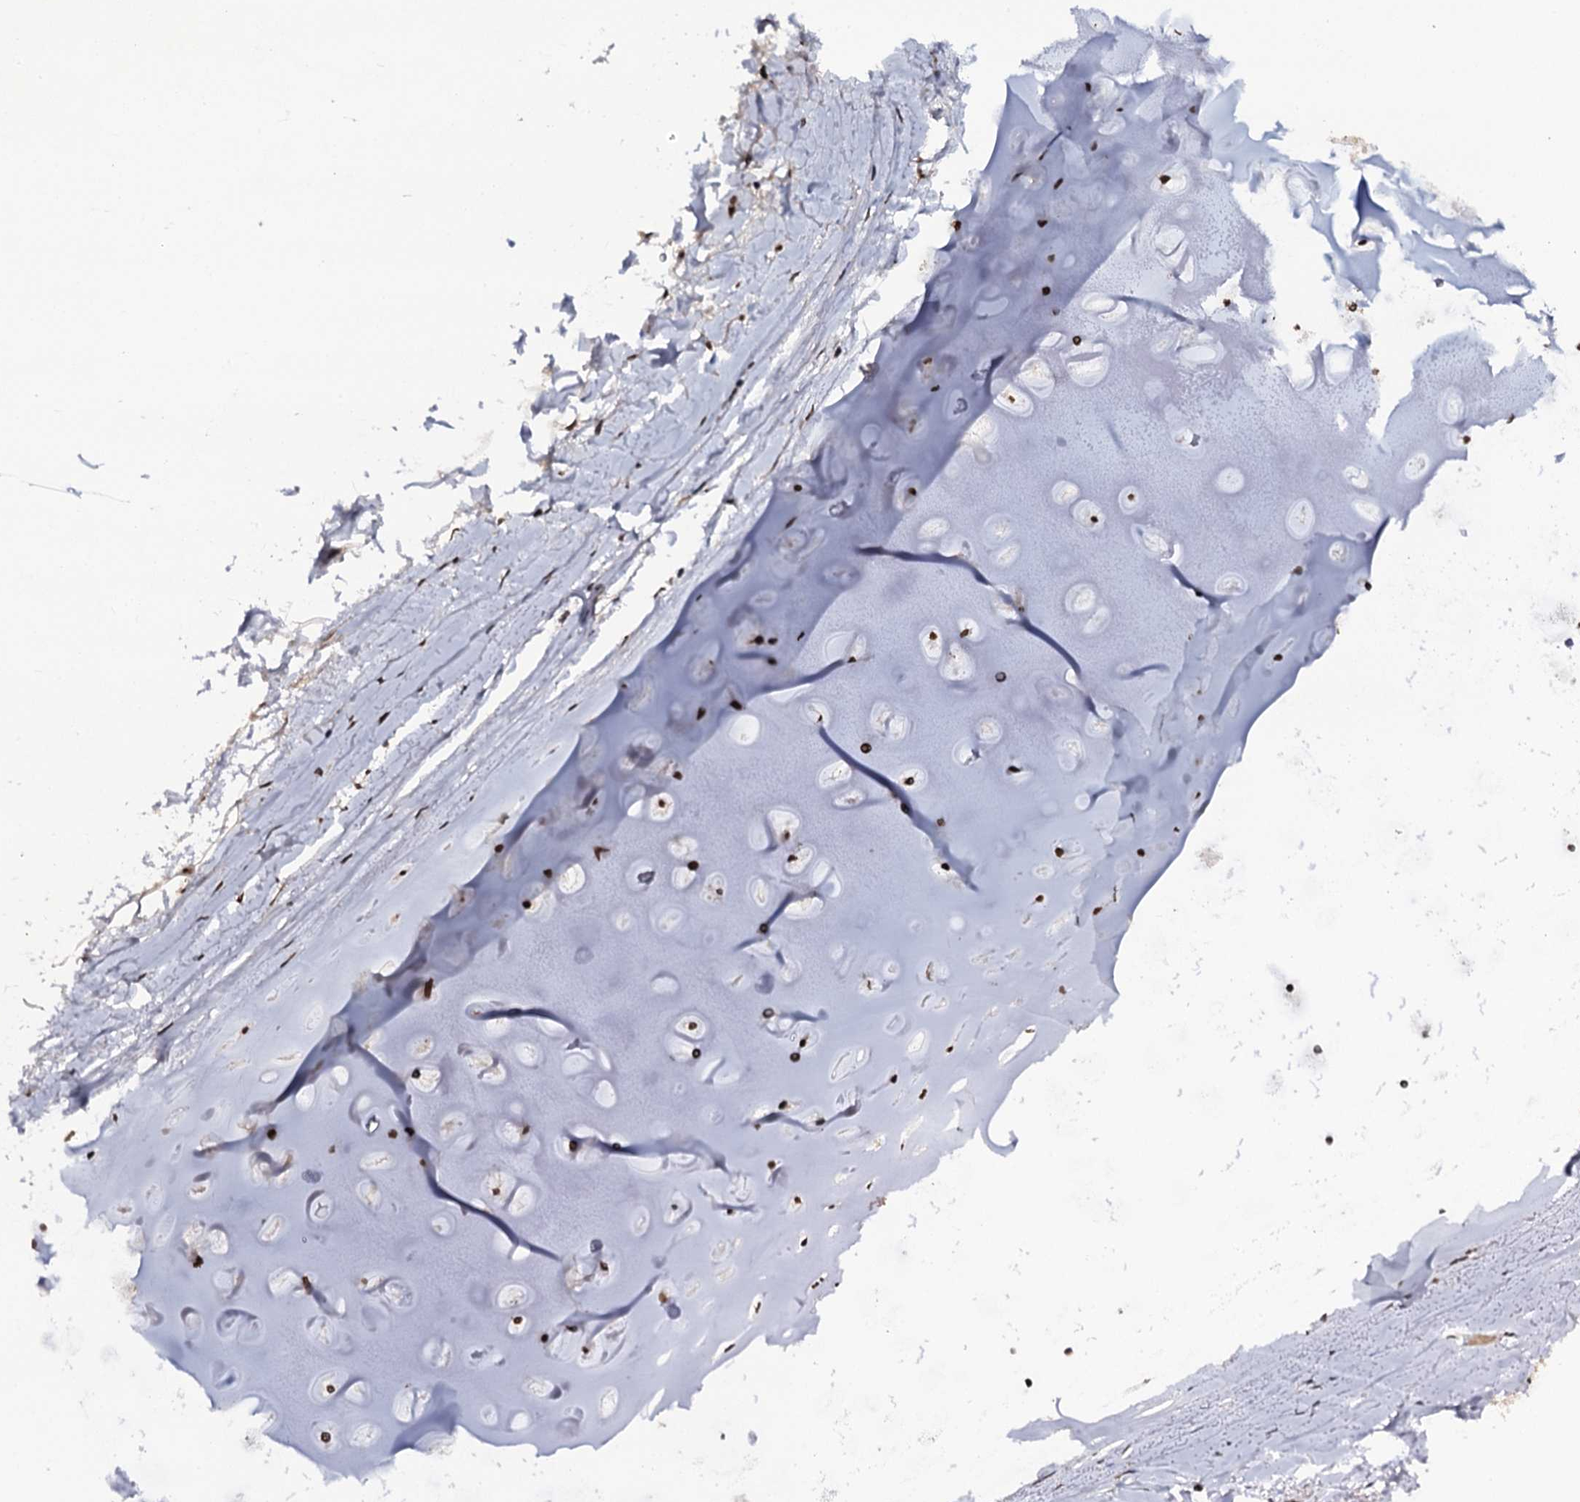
{"staining": {"intensity": "moderate", "quantity": "25%-75%", "location": "nuclear"}, "tissue": "adipose tissue", "cell_type": "Adipocytes", "image_type": "normal", "snomed": [{"axis": "morphology", "description": "Normal tissue, NOS"}, {"axis": "topography", "description": "Lymph node"}, {"axis": "topography", "description": "Bronchus"}], "caption": "High-power microscopy captured an IHC micrograph of unremarkable adipose tissue, revealing moderate nuclear expression in about 25%-75% of adipocytes. Nuclei are stained in blue.", "gene": "SH2D4B", "patient": {"sex": "male", "age": 63}}